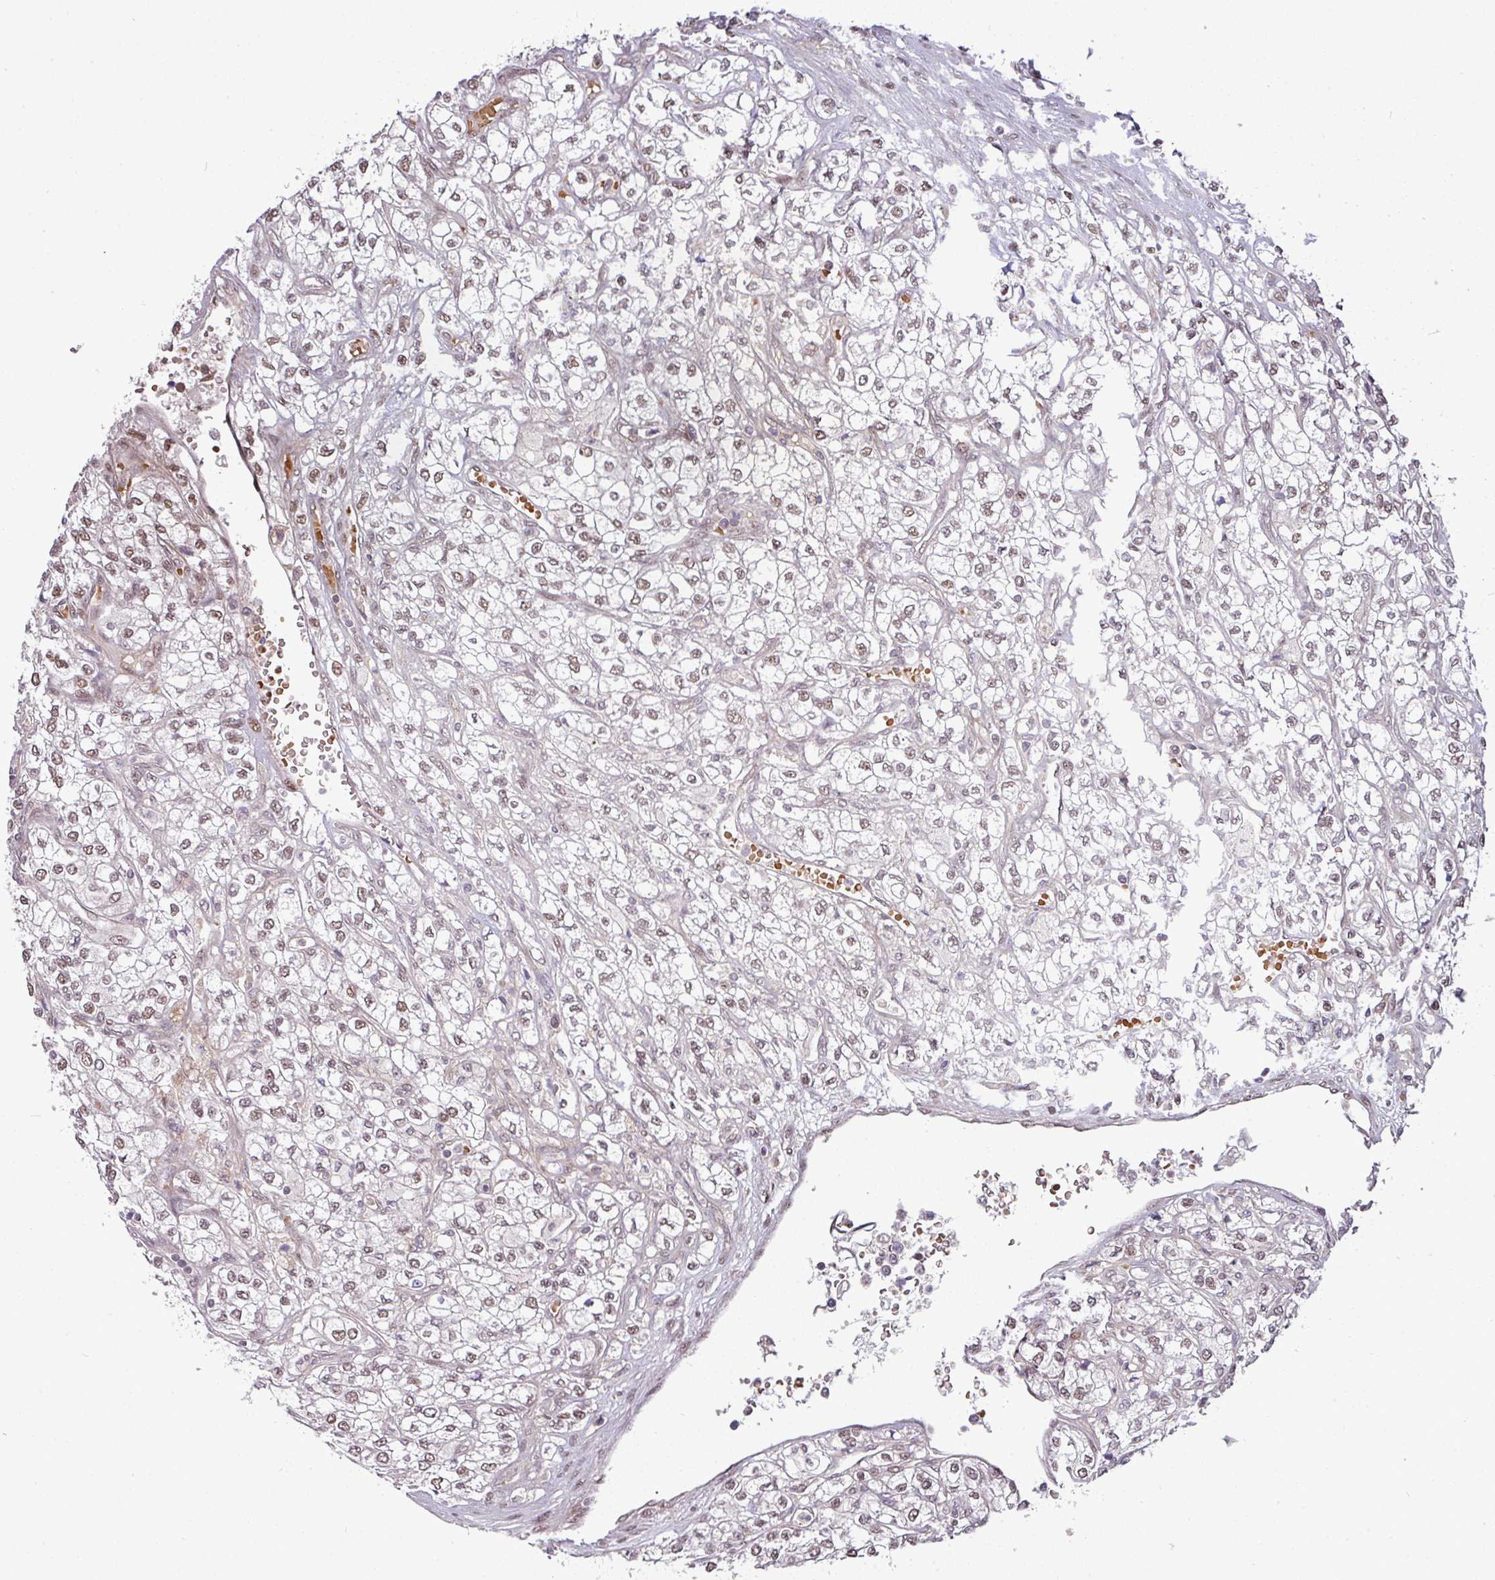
{"staining": {"intensity": "weak", "quantity": ">75%", "location": "nuclear"}, "tissue": "renal cancer", "cell_type": "Tumor cells", "image_type": "cancer", "snomed": [{"axis": "morphology", "description": "Adenocarcinoma, NOS"}, {"axis": "topography", "description": "Kidney"}], "caption": "A low amount of weak nuclear positivity is identified in about >75% of tumor cells in renal adenocarcinoma tissue.", "gene": "CIC", "patient": {"sex": "male", "age": 80}}